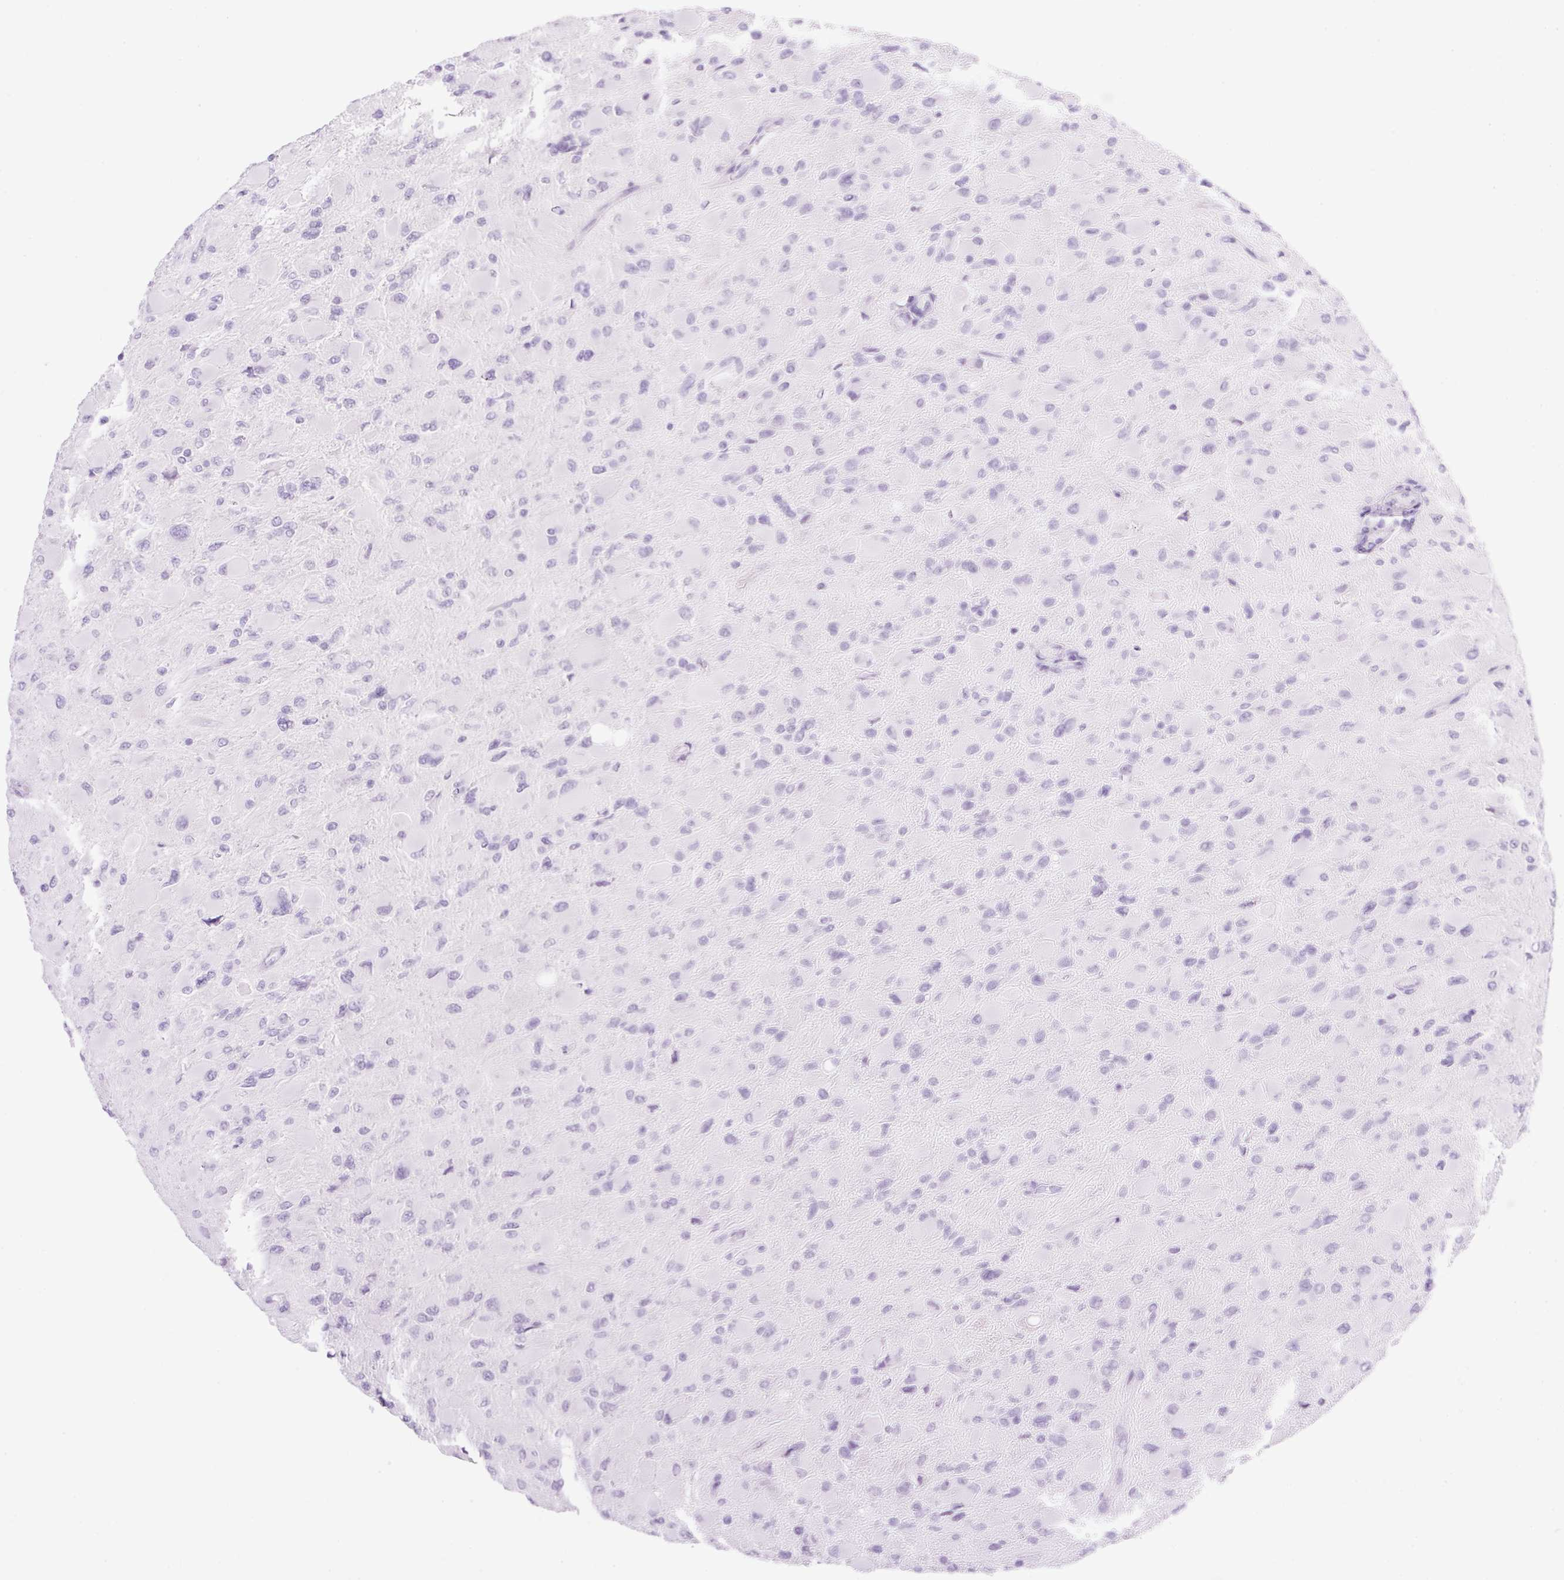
{"staining": {"intensity": "negative", "quantity": "none", "location": "none"}, "tissue": "glioma", "cell_type": "Tumor cells", "image_type": "cancer", "snomed": [{"axis": "morphology", "description": "Glioma, malignant, High grade"}, {"axis": "topography", "description": "Cerebral cortex"}], "caption": "Immunohistochemistry (IHC) photomicrograph of neoplastic tissue: high-grade glioma (malignant) stained with DAB displays no significant protein positivity in tumor cells.", "gene": "SPRR4", "patient": {"sex": "female", "age": 36}}